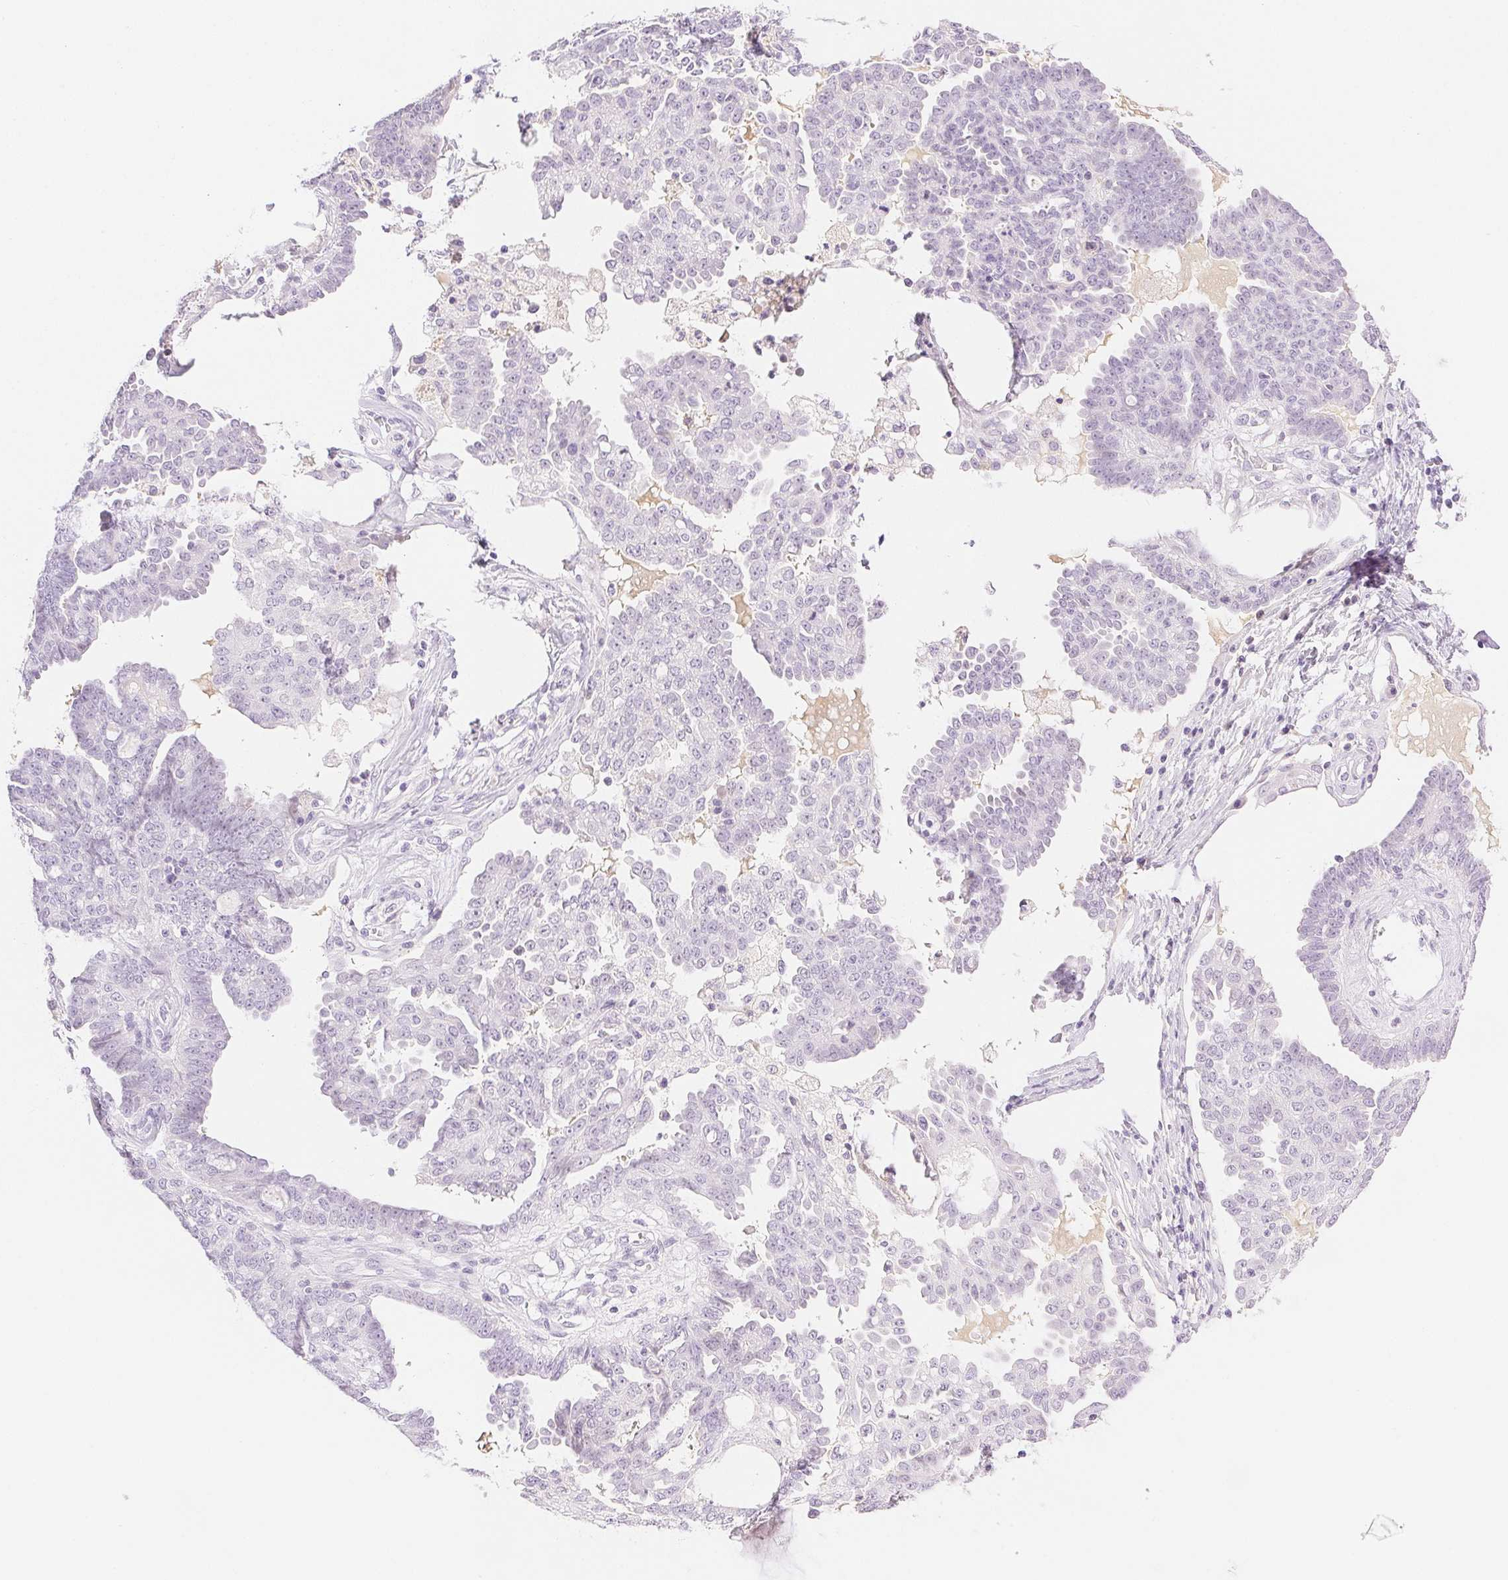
{"staining": {"intensity": "negative", "quantity": "none", "location": "none"}, "tissue": "ovarian cancer", "cell_type": "Tumor cells", "image_type": "cancer", "snomed": [{"axis": "morphology", "description": "Cystadenocarcinoma, serous, NOS"}, {"axis": "topography", "description": "Ovary"}], "caption": "Human ovarian cancer stained for a protein using immunohistochemistry (IHC) exhibits no staining in tumor cells.", "gene": "SPACA4", "patient": {"sex": "female", "age": 71}}